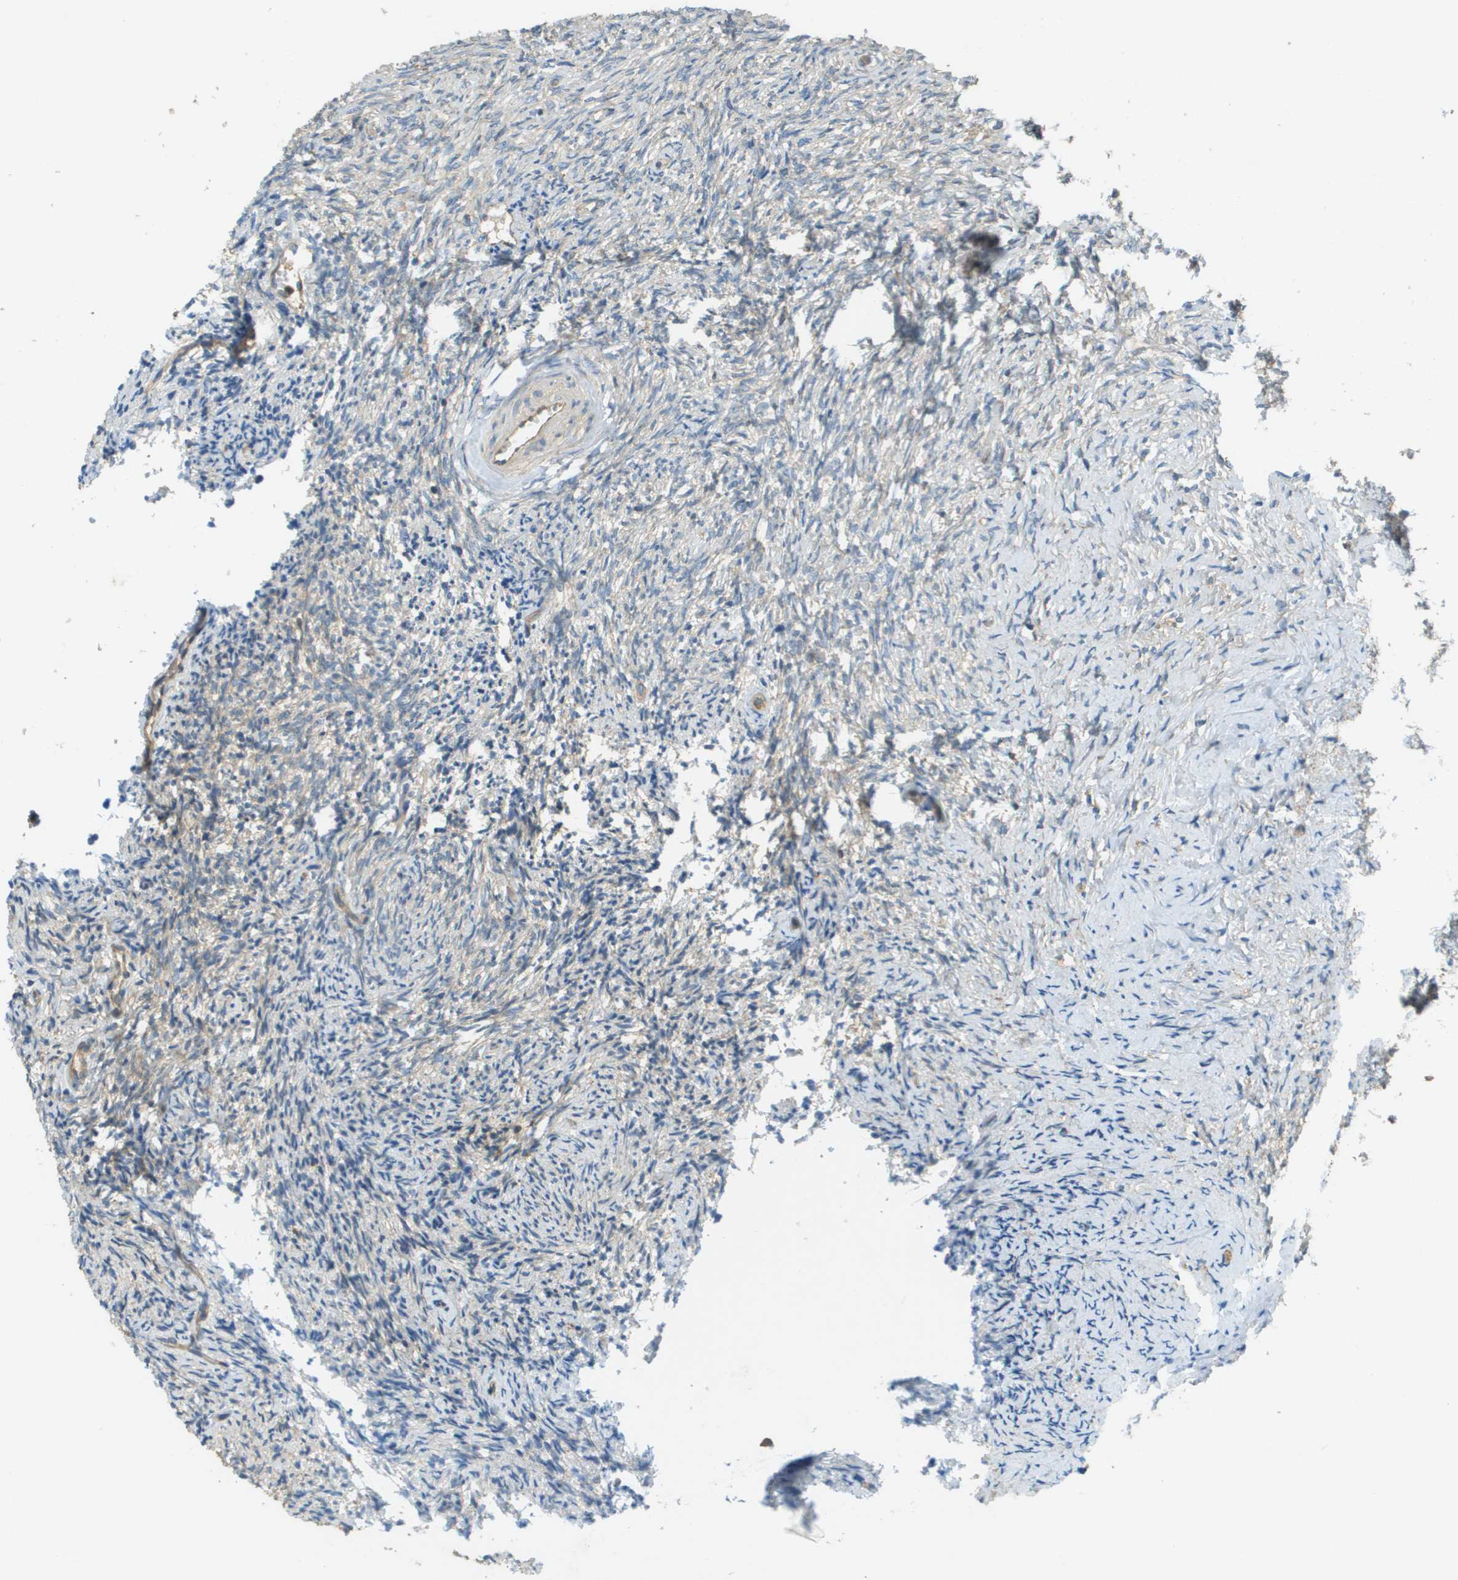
{"staining": {"intensity": "weak", "quantity": "<25%", "location": "cytoplasmic/membranous"}, "tissue": "ovary", "cell_type": "Ovarian stroma cells", "image_type": "normal", "snomed": [{"axis": "morphology", "description": "Normal tissue, NOS"}, {"axis": "topography", "description": "Ovary"}], "caption": "The immunohistochemistry photomicrograph has no significant positivity in ovarian stroma cells of ovary. (DAB immunohistochemistry (IHC) visualized using brightfield microscopy, high magnification).", "gene": "DNAJB11", "patient": {"sex": "female", "age": 41}}